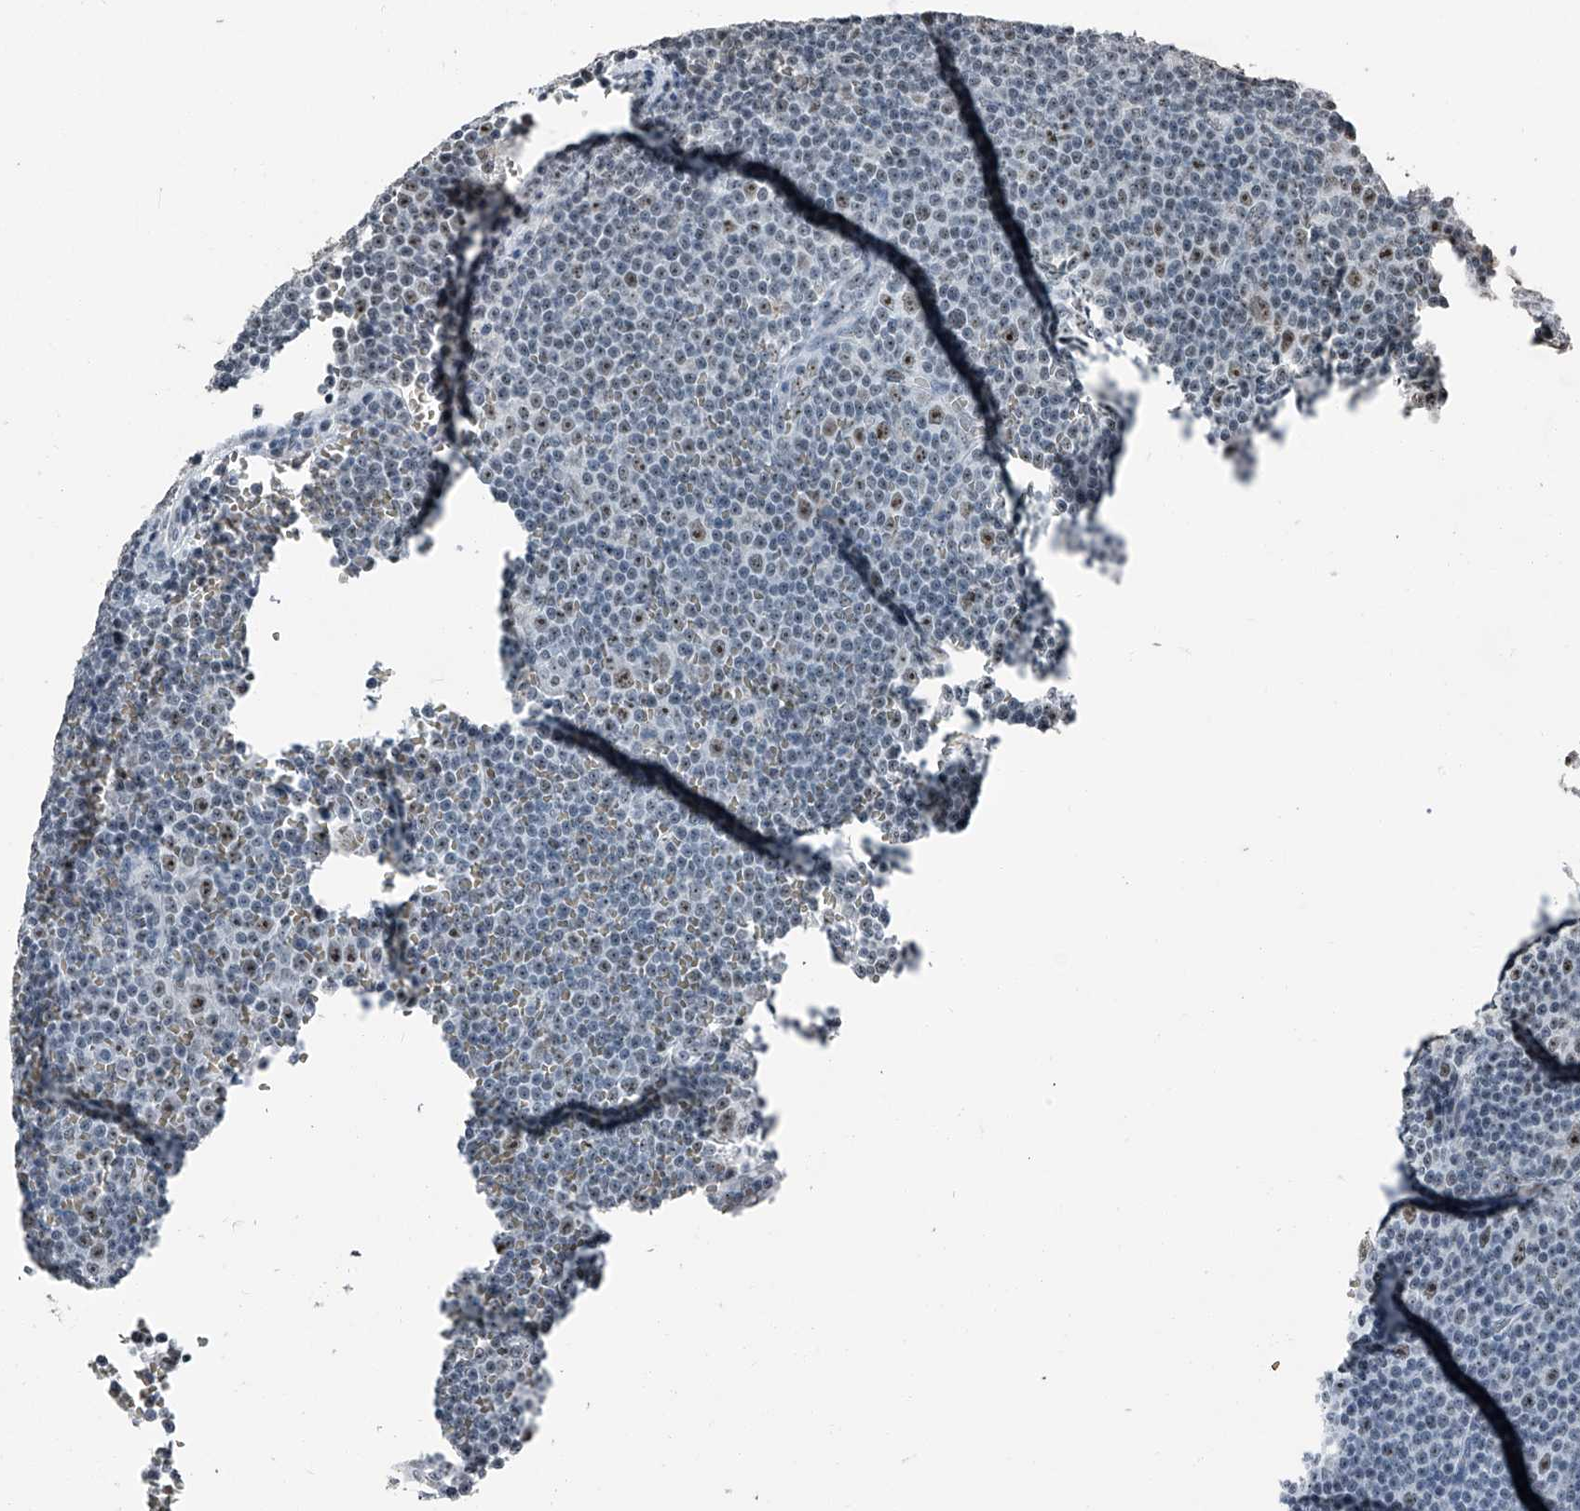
{"staining": {"intensity": "moderate", "quantity": "25%-75%", "location": "nuclear"}, "tissue": "lymphoma", "cell_type": "Tumor cells", "image_type": "cancer", "snomed": [{"axis": "morphology", "description": "Malignant lymphoma, non-Hodgkin's type, Low grade"}, {"axis": "topography", "description": "Lymph node"}], "caption": "This is a micrograph of immunohistochemistry (IHC) staining of malignant lymphoma, non-Hodgkin's type (low-grade), which shows moderate staining in the nuclear of tumor cells.", "gene": "TCOF1", "patient": {"sex": "female", "age": 67}}